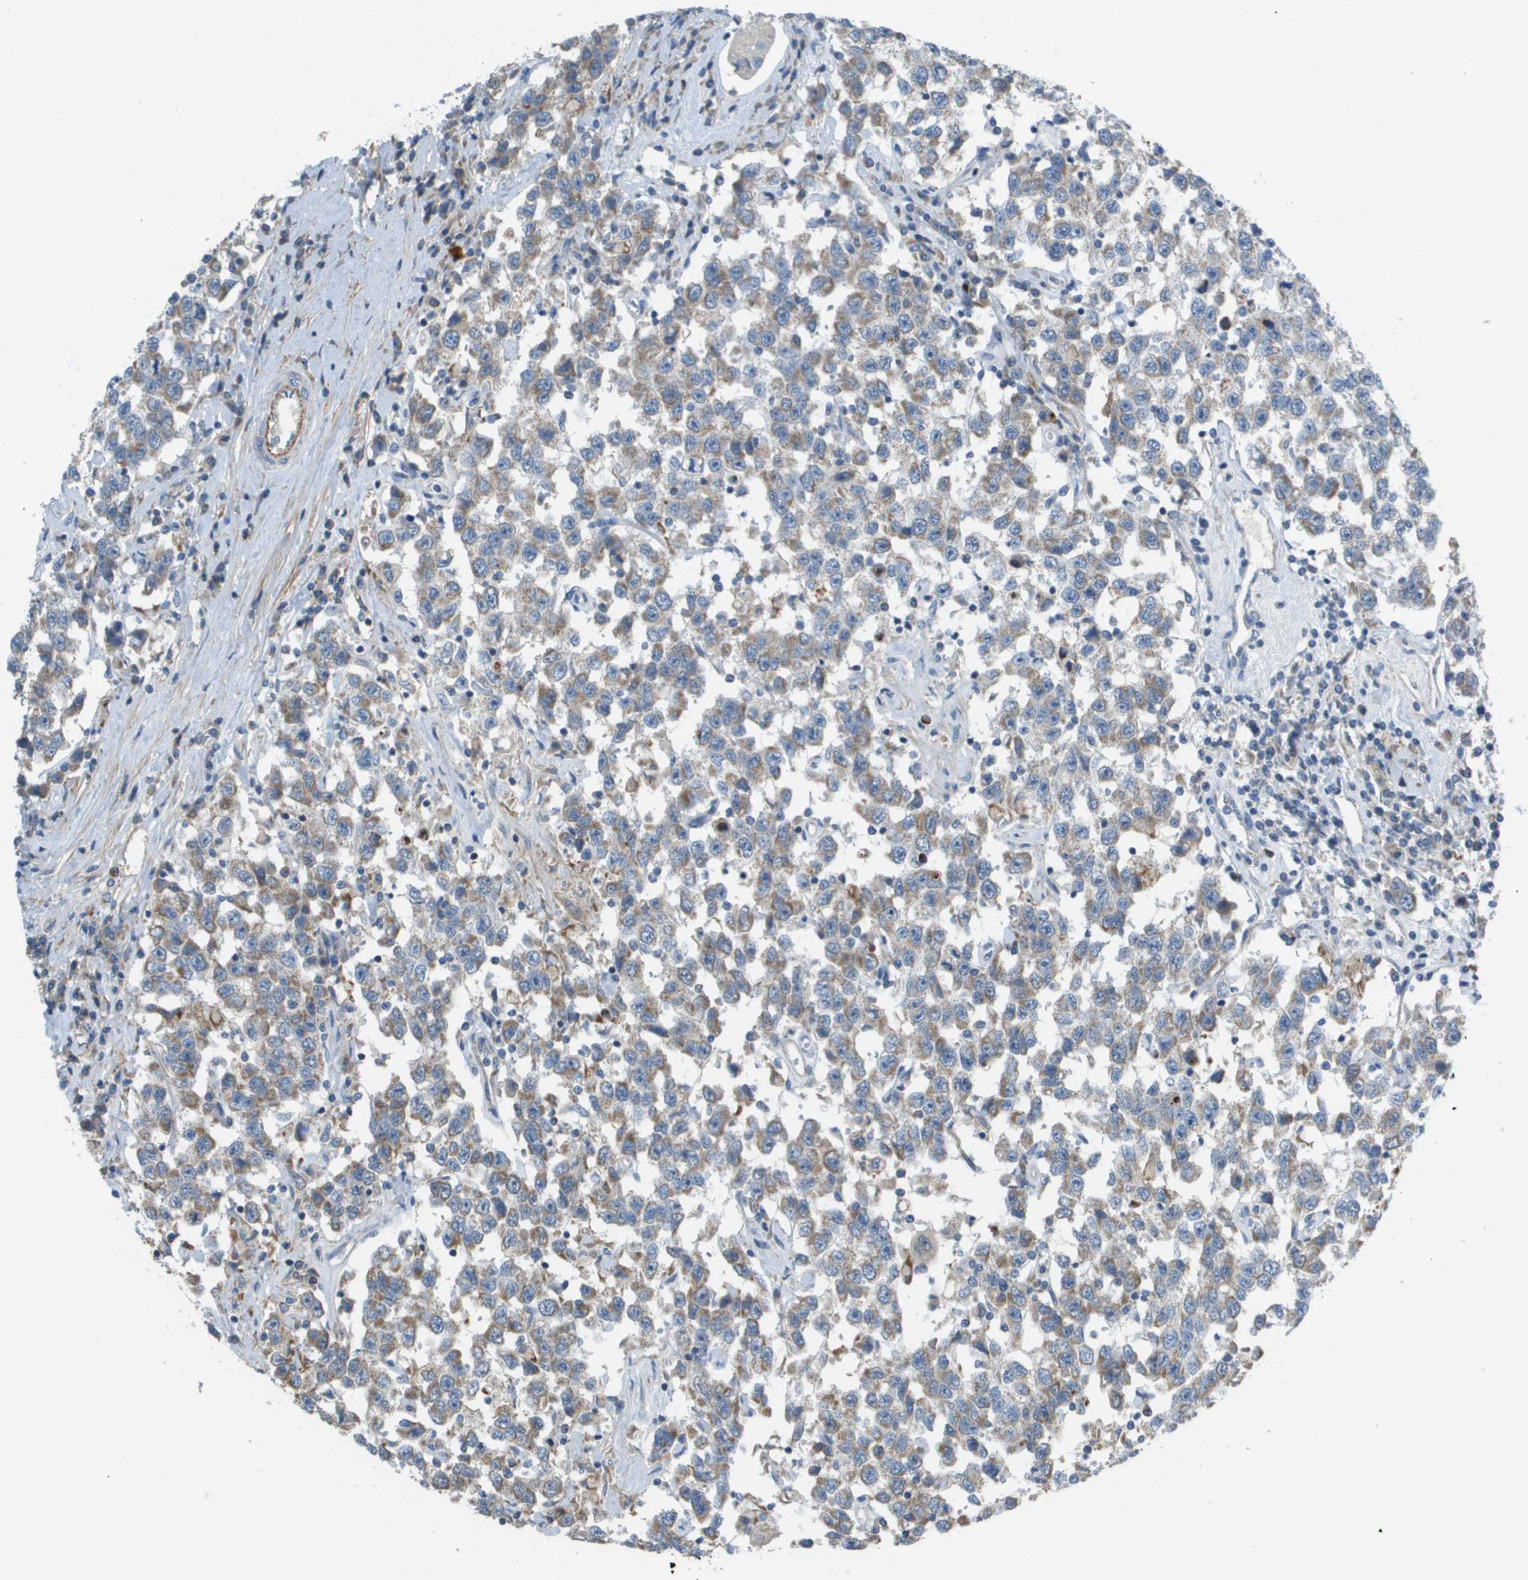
{"staining": {"intensity": "weak", "quantity": ">75%", "location": "cytoplasmic/membranous"}, "tissue": "testis cancer", "cell_type": "Tumor cells", "image_type": "cancer", "snomed": [{"axis": "morphology", "description": "Seminoma, NOS"}, {"axis": "topography", "description": "Testis"}], "caption": "DAB (3,3'-diaminobenzidine) immunohistochemical staining of testis cancer shows weak cytoplasmic/membranous protein expression in about >75% of tumor cells.", "gene": "GALNT6", "patient": {"sex": "male", "age": 41}}